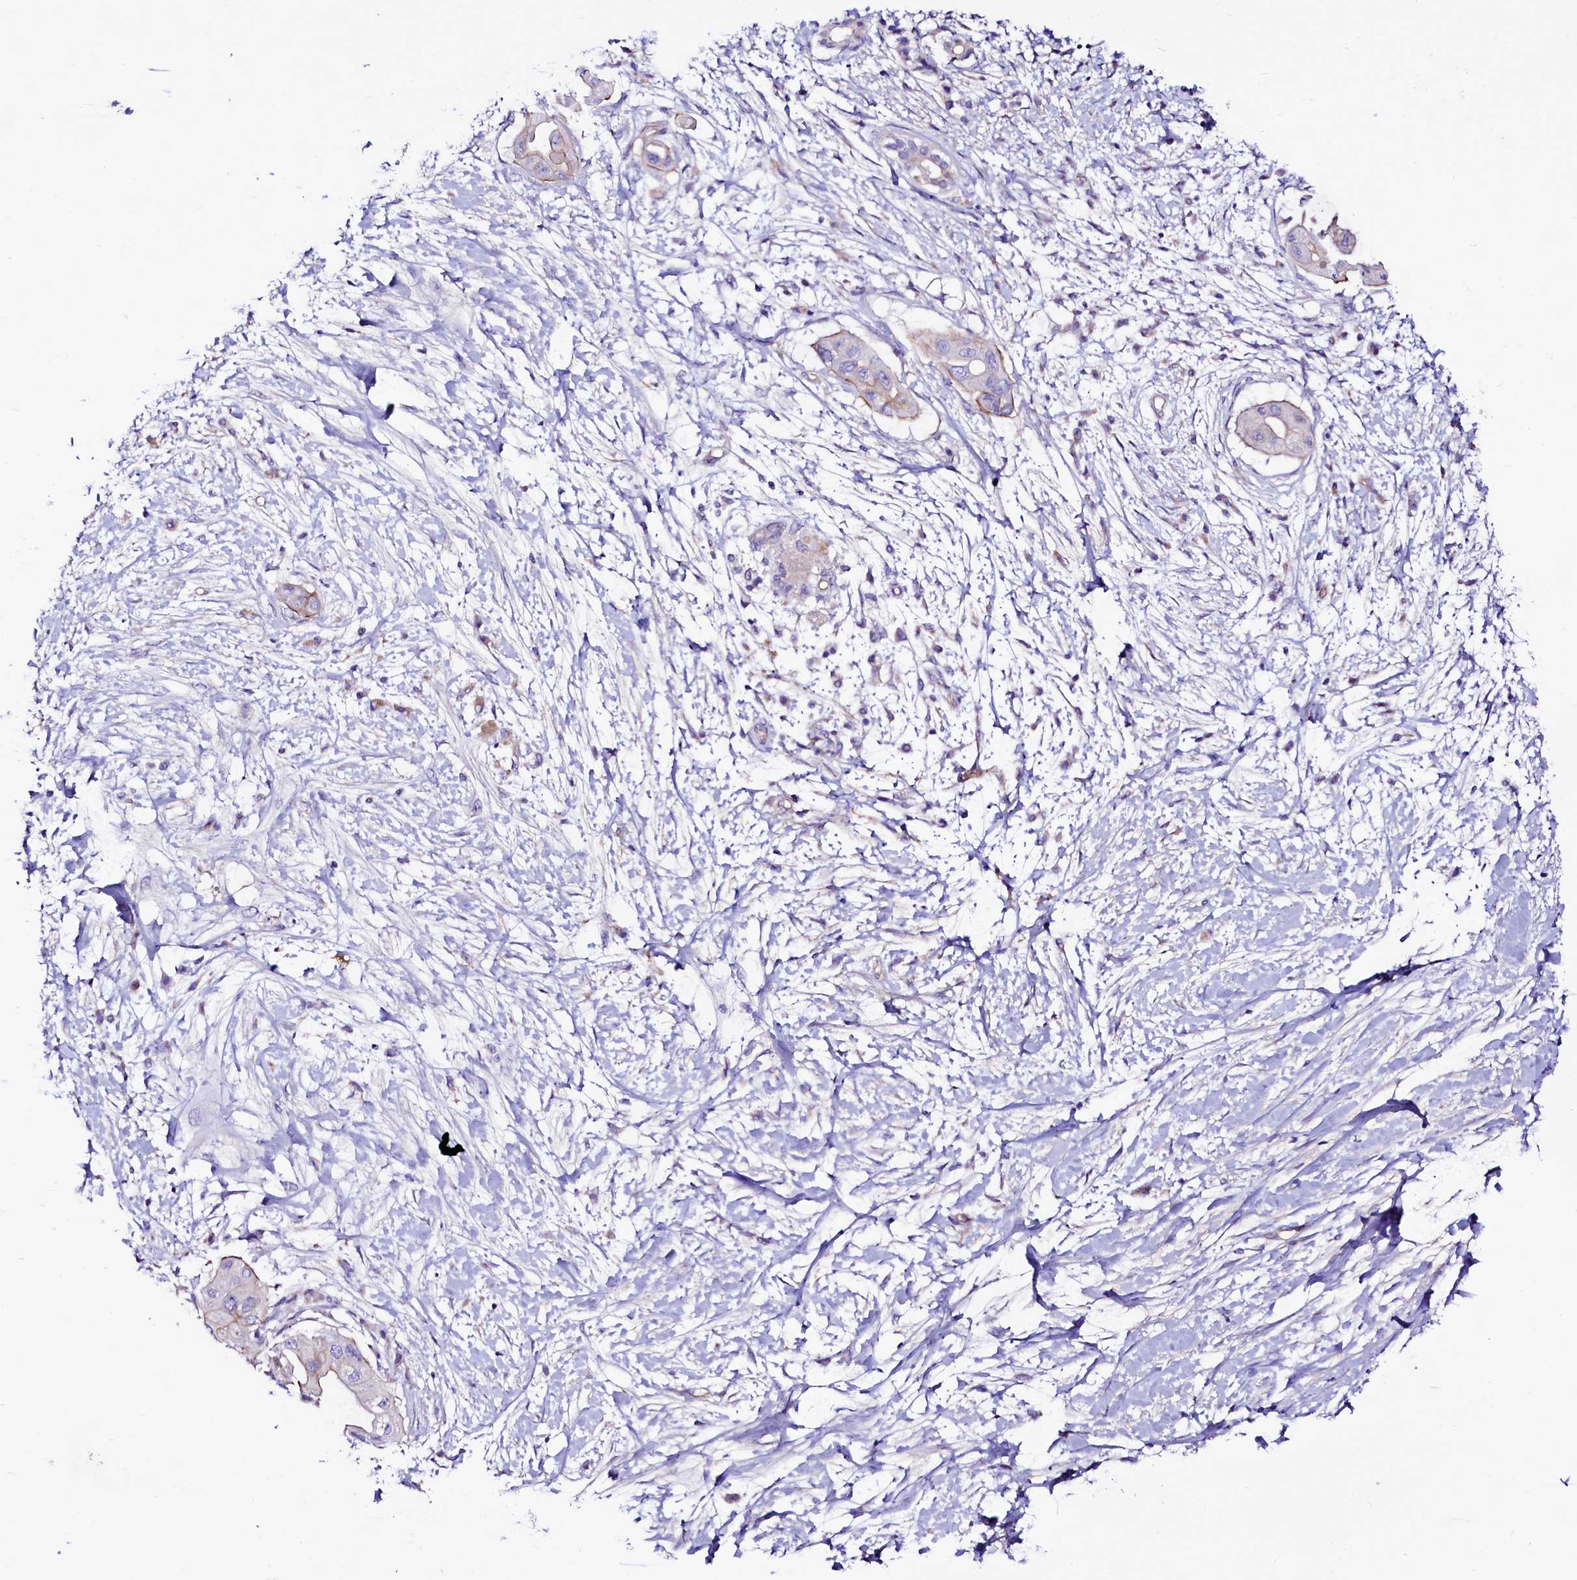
{"staining": {"intensity": "moderate", "quantity": "<25%", "location": "cytoplasmic/membranous"}, "tissue": "pancreatic cancer", "cell_type": "Tumor cells", "image_type": "cancer", "snomed": [{"axis": "morphology", "description": "Adenocarcinoma, NOS"}, {"axis": "topography", "description": "Pancreas"}], "caption": "Moderate cytoplasmic/membranous protein staining is identified in approximately <25% of tumor cells in adenocarcinoma (pancreatic).", "gene": "SLF1", "patient": {"sex": "male", "age": 68}}